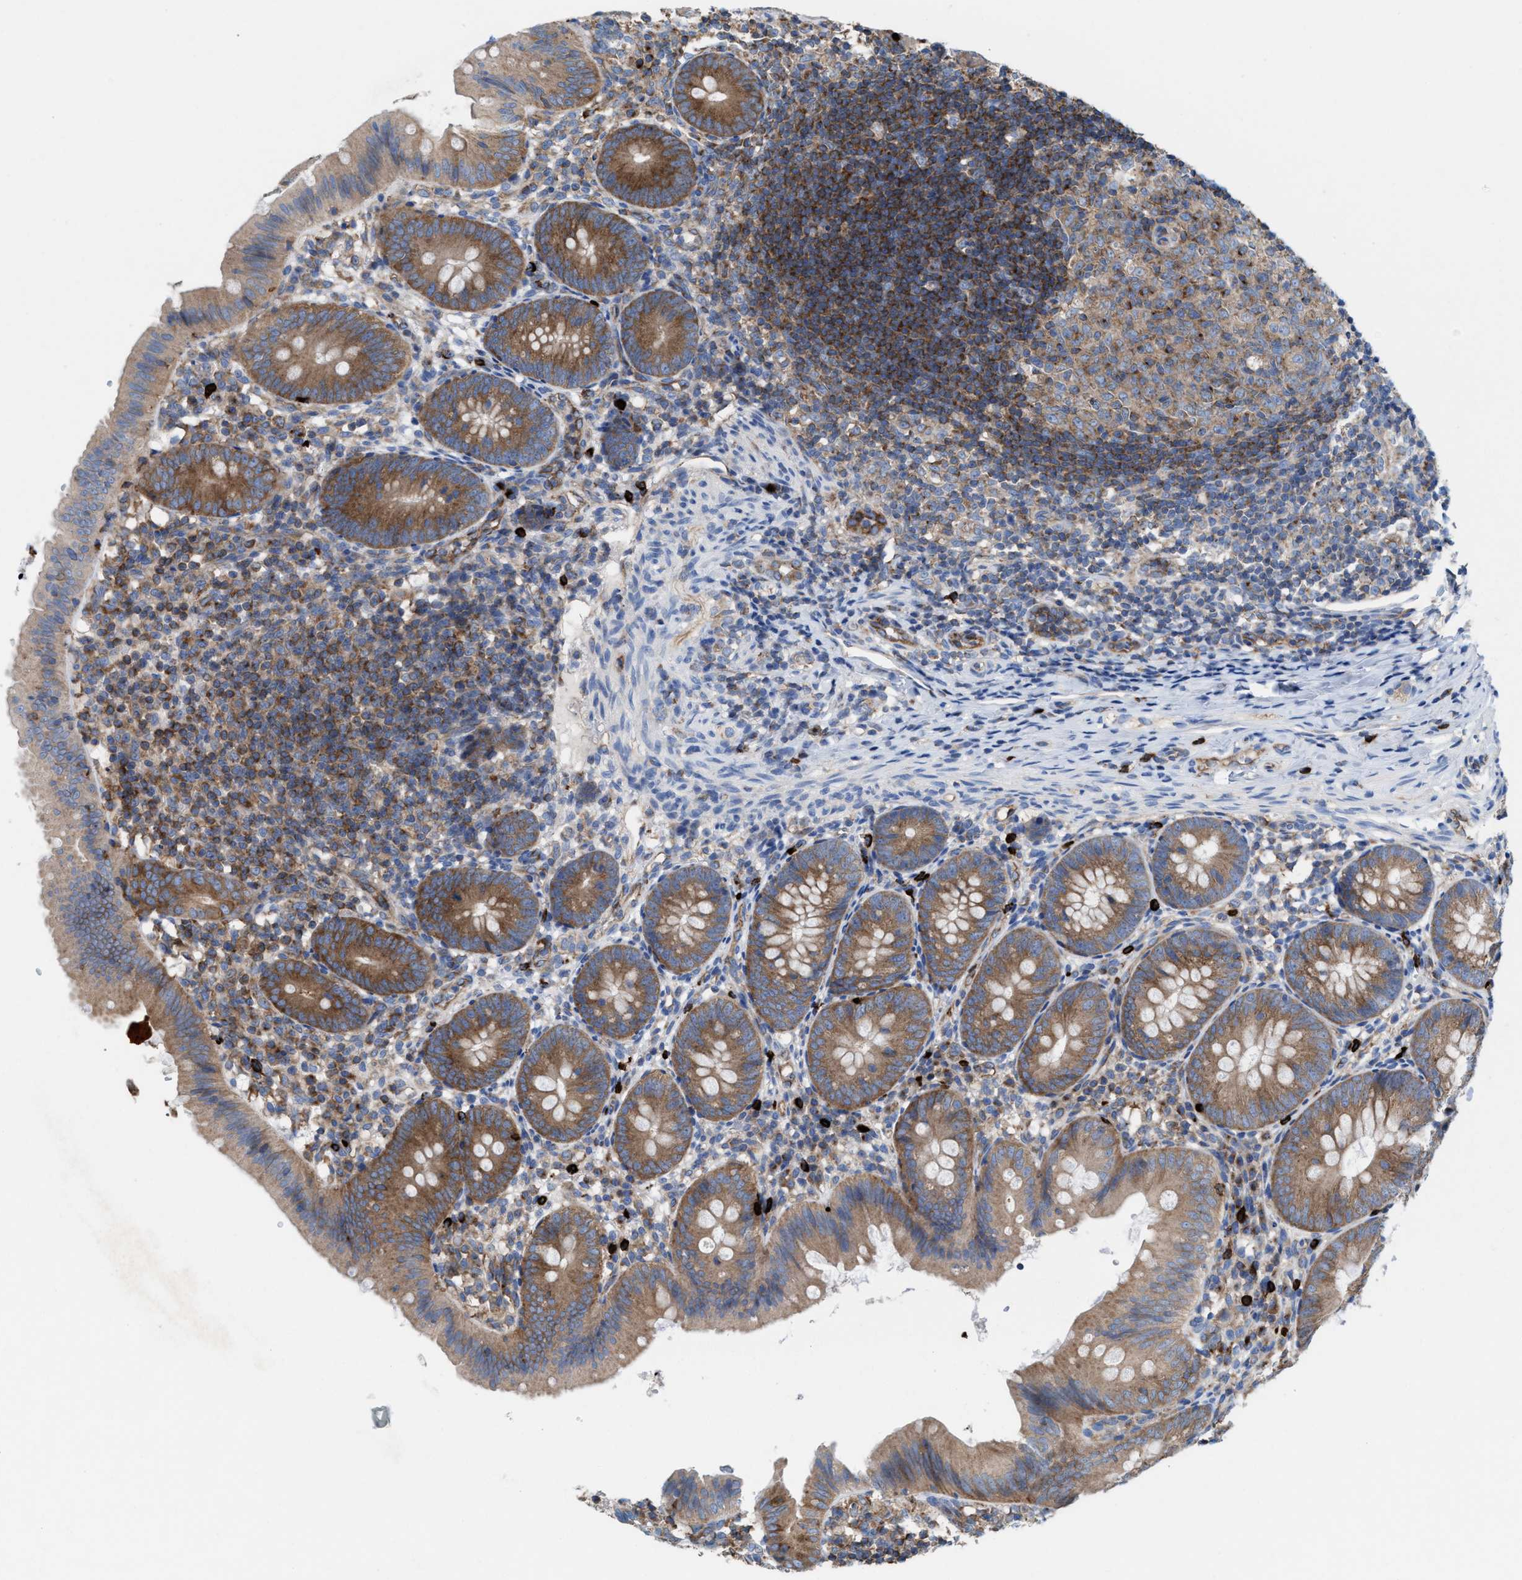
{"staining": {"intensity": "moderate", "quantity": ">75%", "location": "cytoplasmic/membranous"}, "tissue": "appendix", "cell_type": "Glandular cells", "image_type": "normal", "snomed": [{"axis": "morphology", "description": "Normal tissue, NOS"}, {"axis": "topography", "description": "Appendix"}], "caption": "Protein staining of normal appendix exhibits moderate cytoplasmic/membranous expression in about >75% of glandular cells. The staining is performed using DAB brown chromogen to label protein expression. The nuclei are counter-stained blue using hematoxylin.", "gene": "NYAP1", "patient": {"sex": "male", "age": 1}}